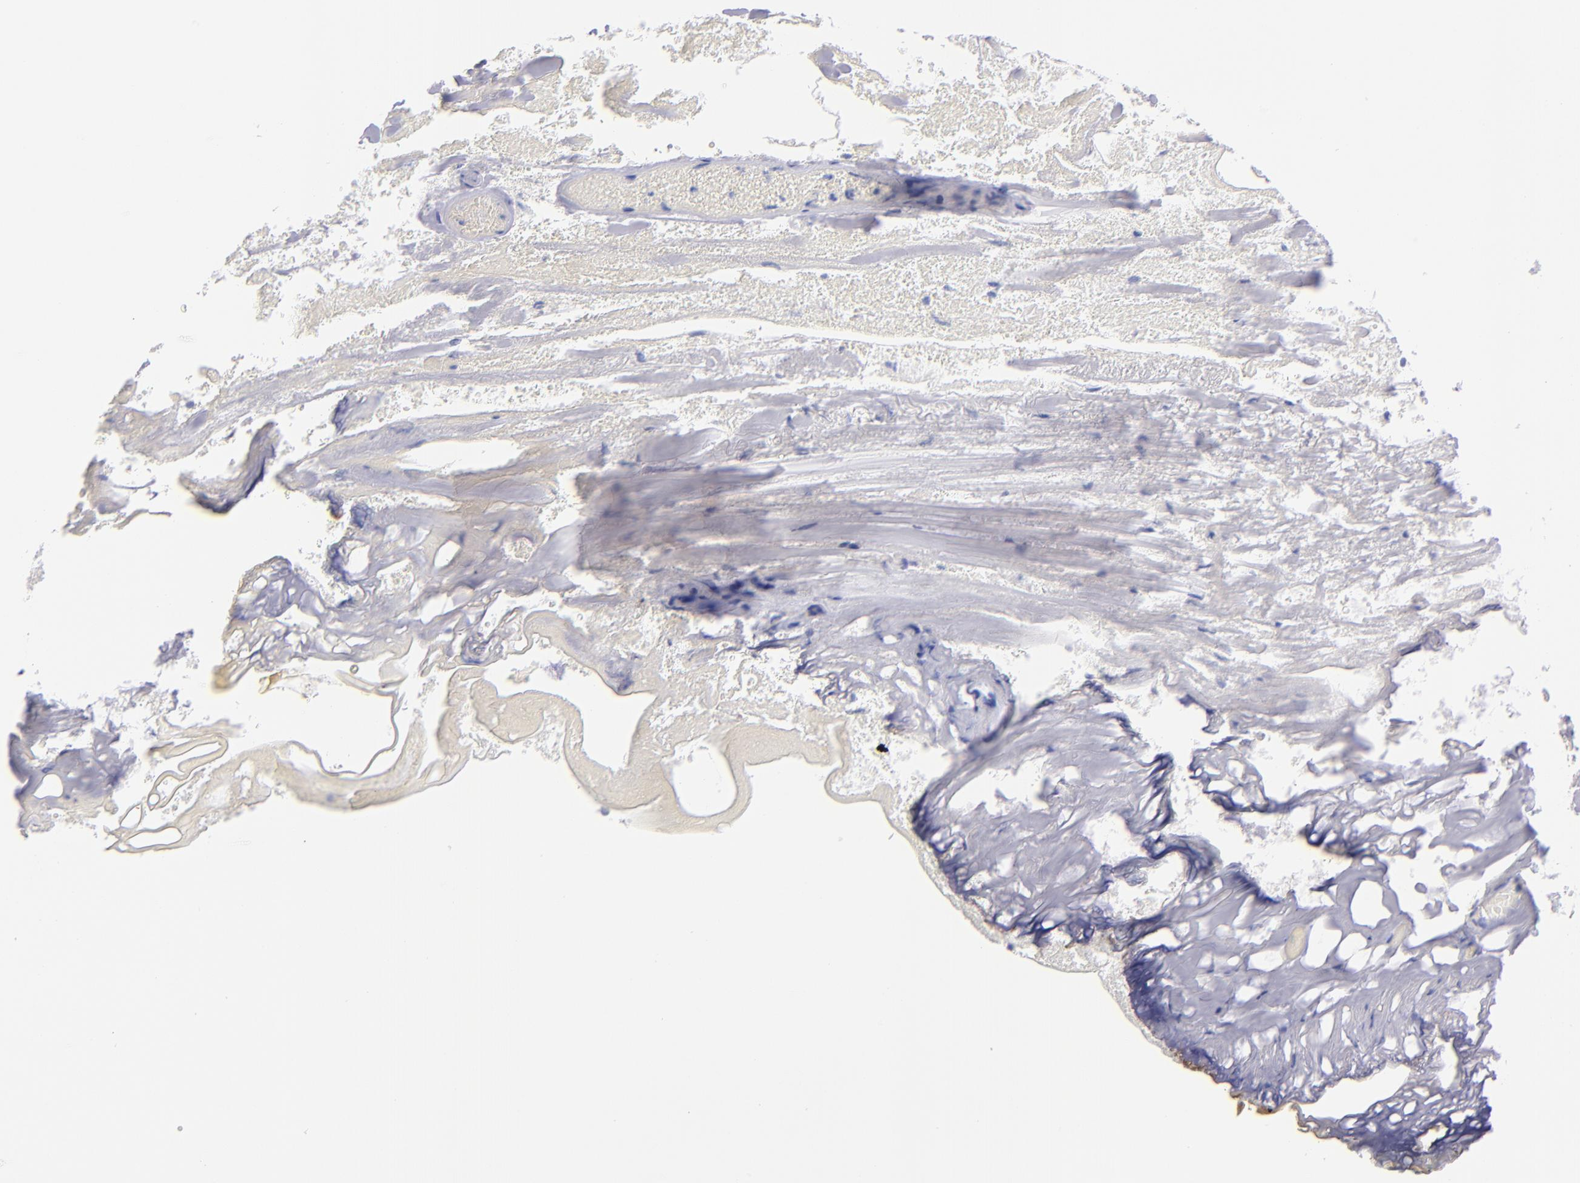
{"staining": {"intensity": "negative", "quantity": "none", "location": "none"}, "tissue": "skin", "cell_type": "Epidermal cells", "image_type": "normal", "snomed": [{"axis": "morphology", "description": "Normal tissue, NOS"}, {"axis": "morphology", "description": "Hemorrhoids"}, {"axis": "morphology", "description": "Inflammation, NOS"}, {"axis": "topography", "description": "Anal"}], "caption": "Human skin stained for a protein using immunohistochemistry displays no expression in epidermal cells.", "gene": "CD38", "patient": {"sex": "male", "age": 60}}